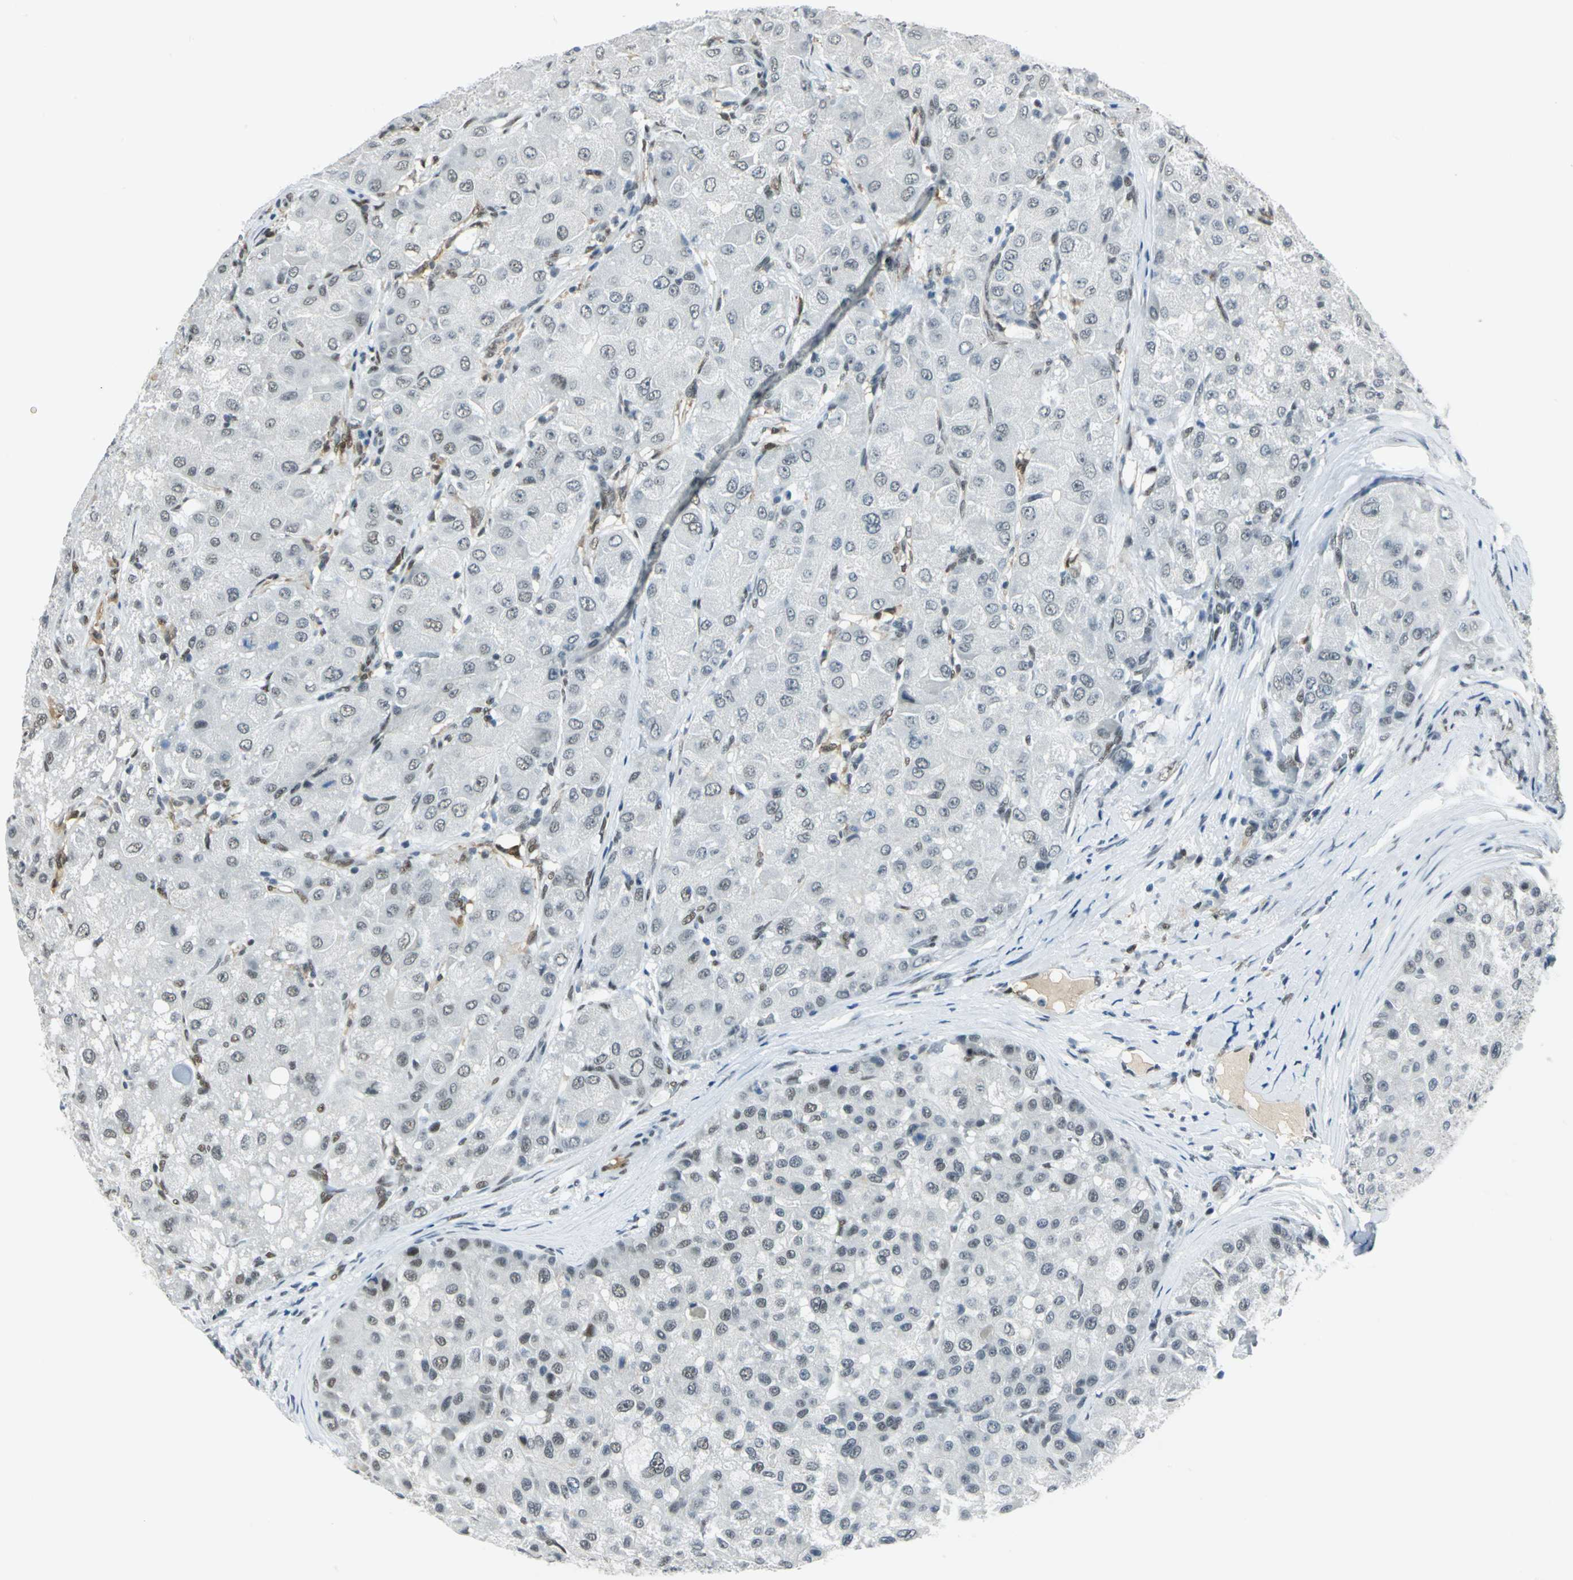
{"staining": {"intensity": "weak", "quantity": "<25%", "location": "nuclear"}, "tissue": "liver cancer", "cell_type": "Tumor cells", "image_type": "cancer", "snomed": [{"axis": "morphology", "description": "Carcinoma, Hepatocellular, NOS"}, {"axis": "topography", "description": "Liver"}], "caption": "The immunohistochemistry histopathology image has no significant expression in tumor cells of liver cancer (hepatocellular carcinoma) tissue.", "gene": "MTMR10", "patient": {"sex": "male", "age": 80}}